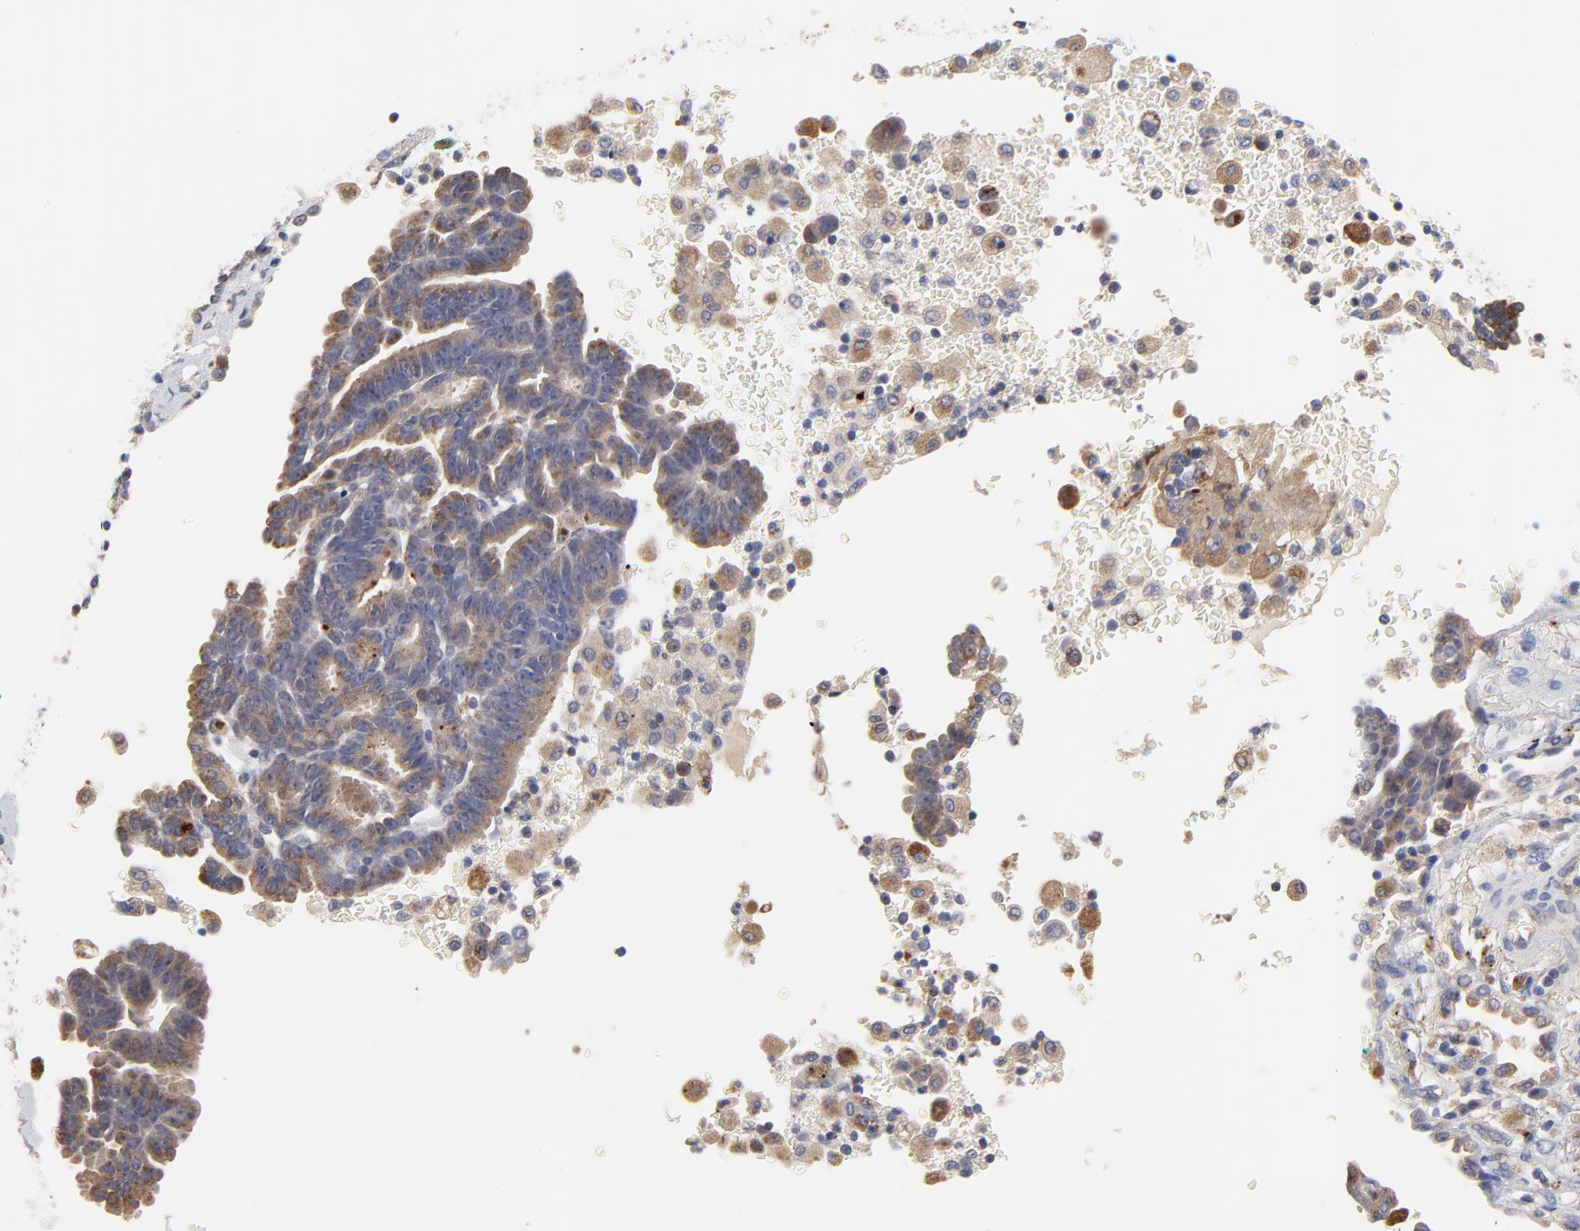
{"staining": {"intensity": "weak", "quantity": ">75%", "location": "cytoplasmic/membranous"}, "tissue": "lung cancer", "cell_type": "Tumor cells", "image_type": "cancer", "snomed": [{"axis": "morphology", "description": "Adenocarcinoma, NOS"}, {"axis": "topography", "description": "Lung"}], "caption": "Brown immunohistochemical staining in adenocarcinoma (lung) exhibits weak cytoplasmic/membranous expression in approximately >75% of tumor cells.", "gene": "FBXL2", "patient": {"sex": "female", "age": 64}}